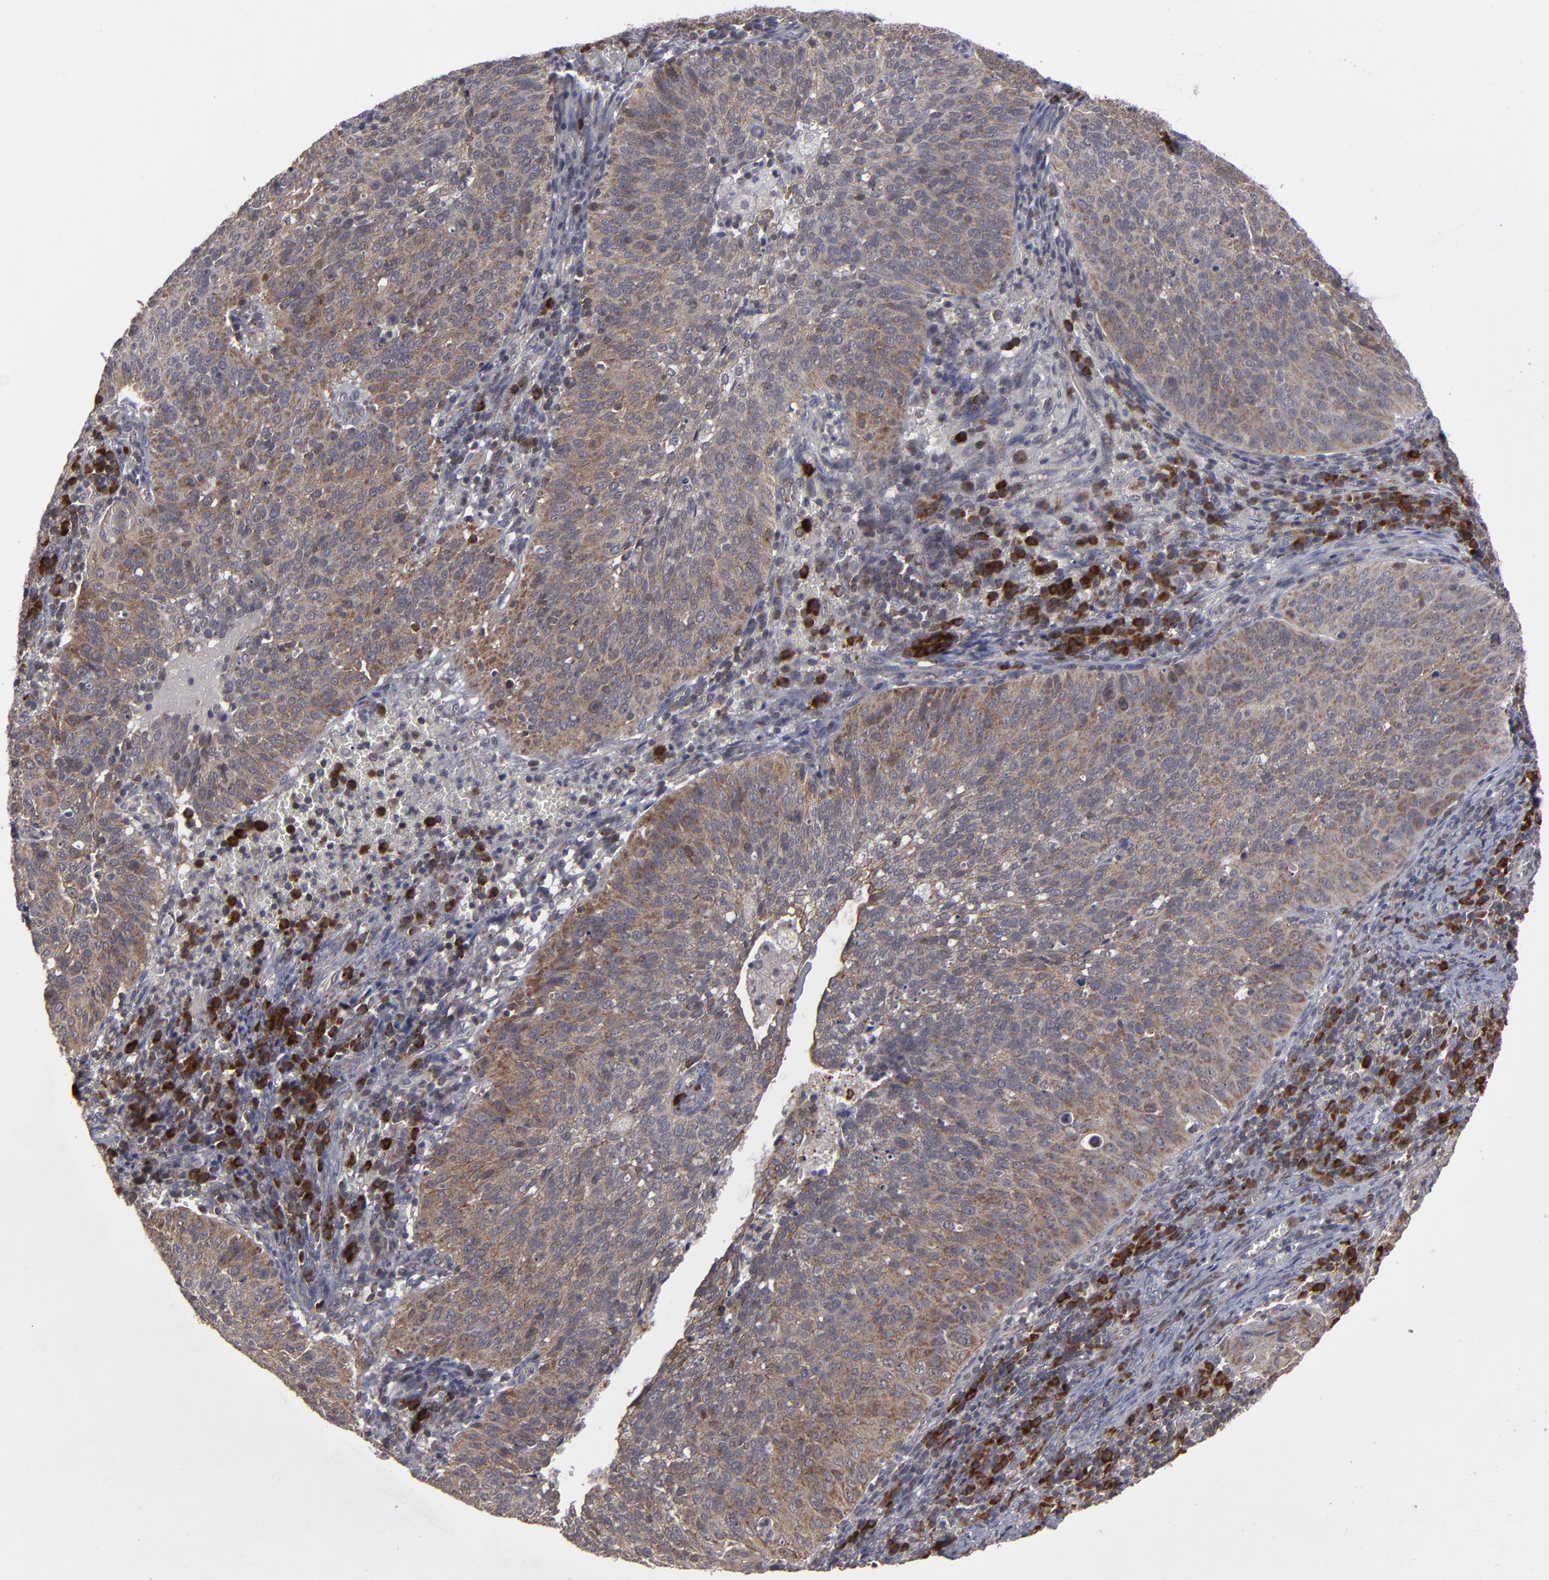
{"staining": {"intensity": "moderate", "quantity": ">75%", "location": "cytoplasmic/membranous"}, "tissue": "cervical cancer", "cell_type": "Tumor cells", "image_type": "cancer", "snomed": [{"axis": "morphology", "description": "Squamous cell carcinoma, NOS"}, {"axis": "topography", "description": "Cervix"}], "caption": "Squamous cell carcinoma (cervical) stained with immunohistochemistry (IHC) demonstrates moderate cytoplasmic/membranous expression in about >75% of tumor cells. (DAB IHC with brightfield microscopy, high magnification).", "gene": "GLCCI1", "patient": {"sex": "female", "age": 39}}